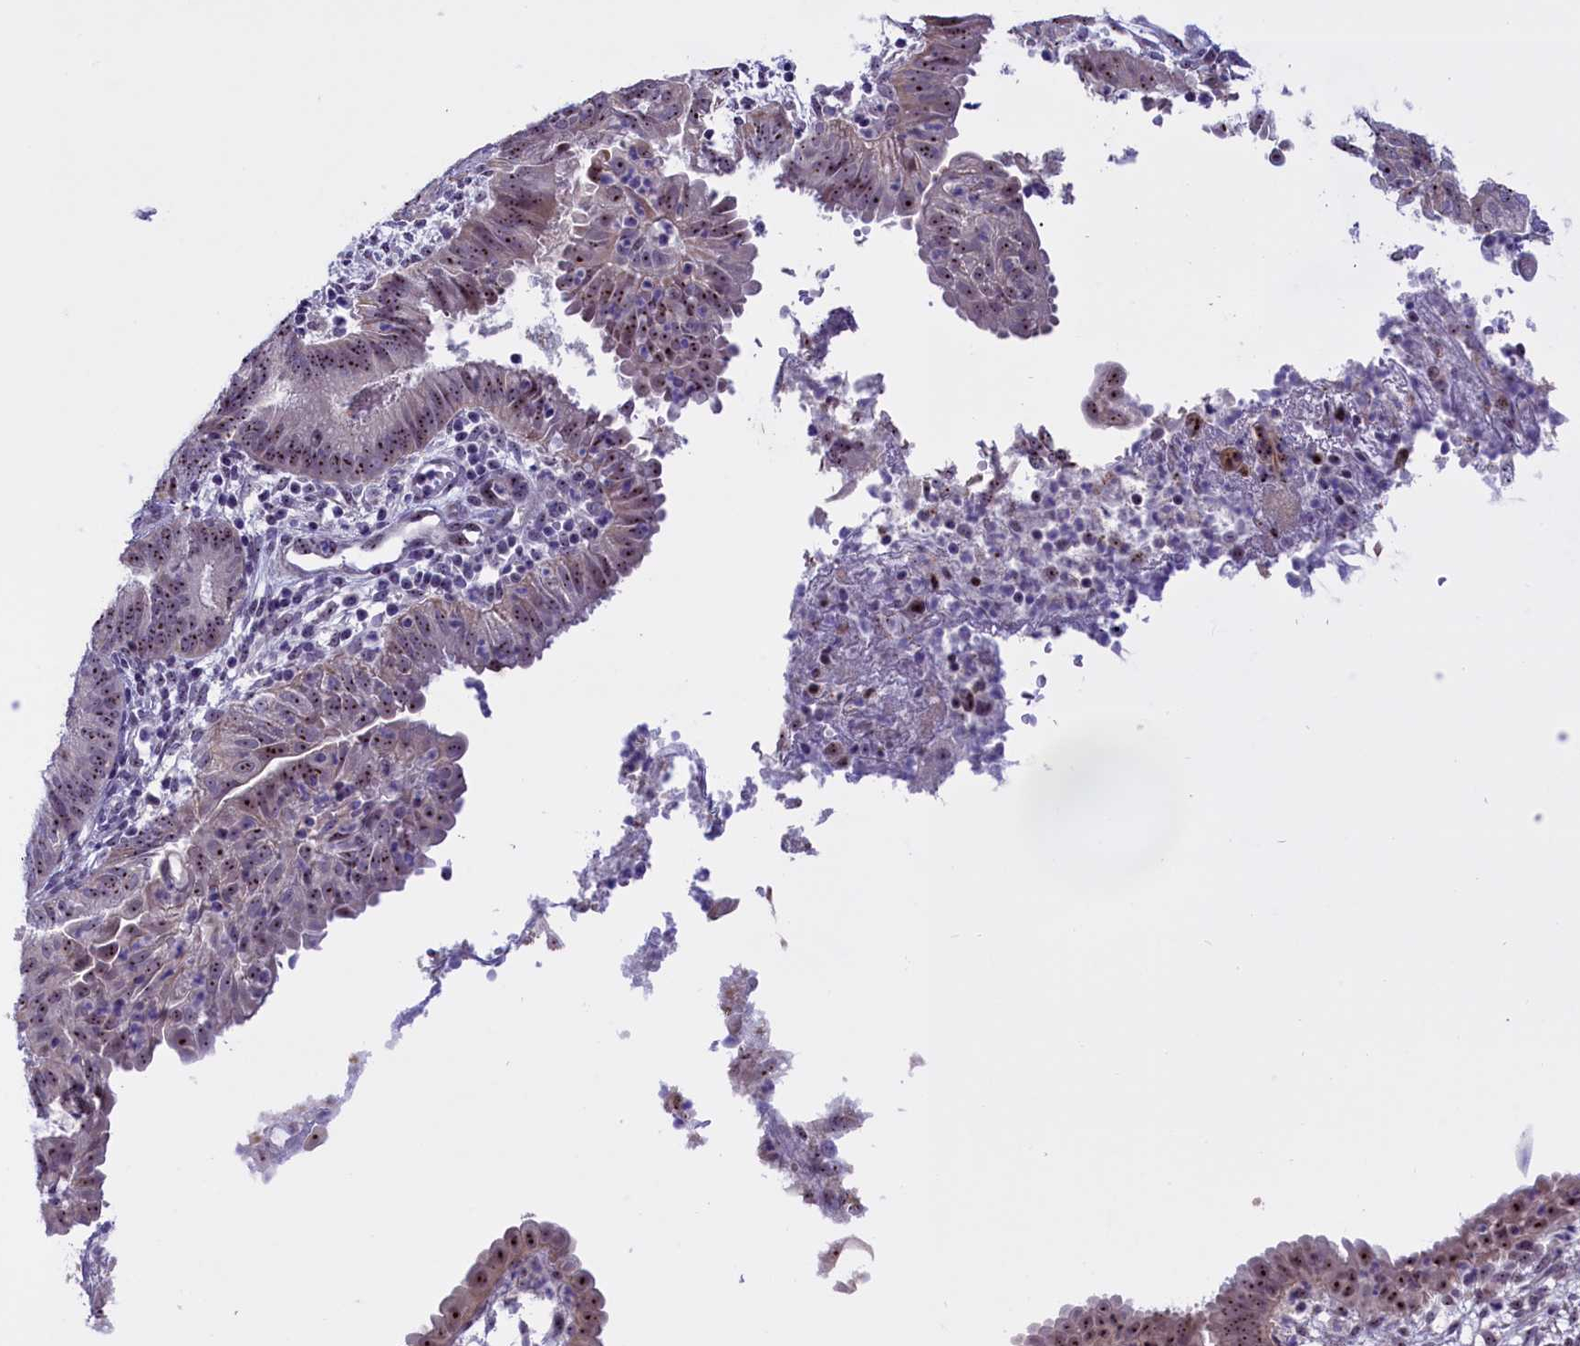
{"staining": {"intensity": "strong", "quantity": ">75%", "location": "nuclear"}, "tissue": "endometrial cancer", "cell_type": "Tumor cells", "image_type": "cancer", "snomed": [{"axis": "morphology", "description": "Adenocarcinoma, NOS"}, {"axis": "topography", "description": "Endometrium"}], "caption": "Endometrial cancer stained for a protein demonstrates strong nuclear positivity in tumor cells. The staining is performed using DAB brown chromogen to label protein expression. The nuclei are counter-stained blue using hematoxylin.", "gene": "TBL3", "patient": {"sex": "female", "age": 51}}